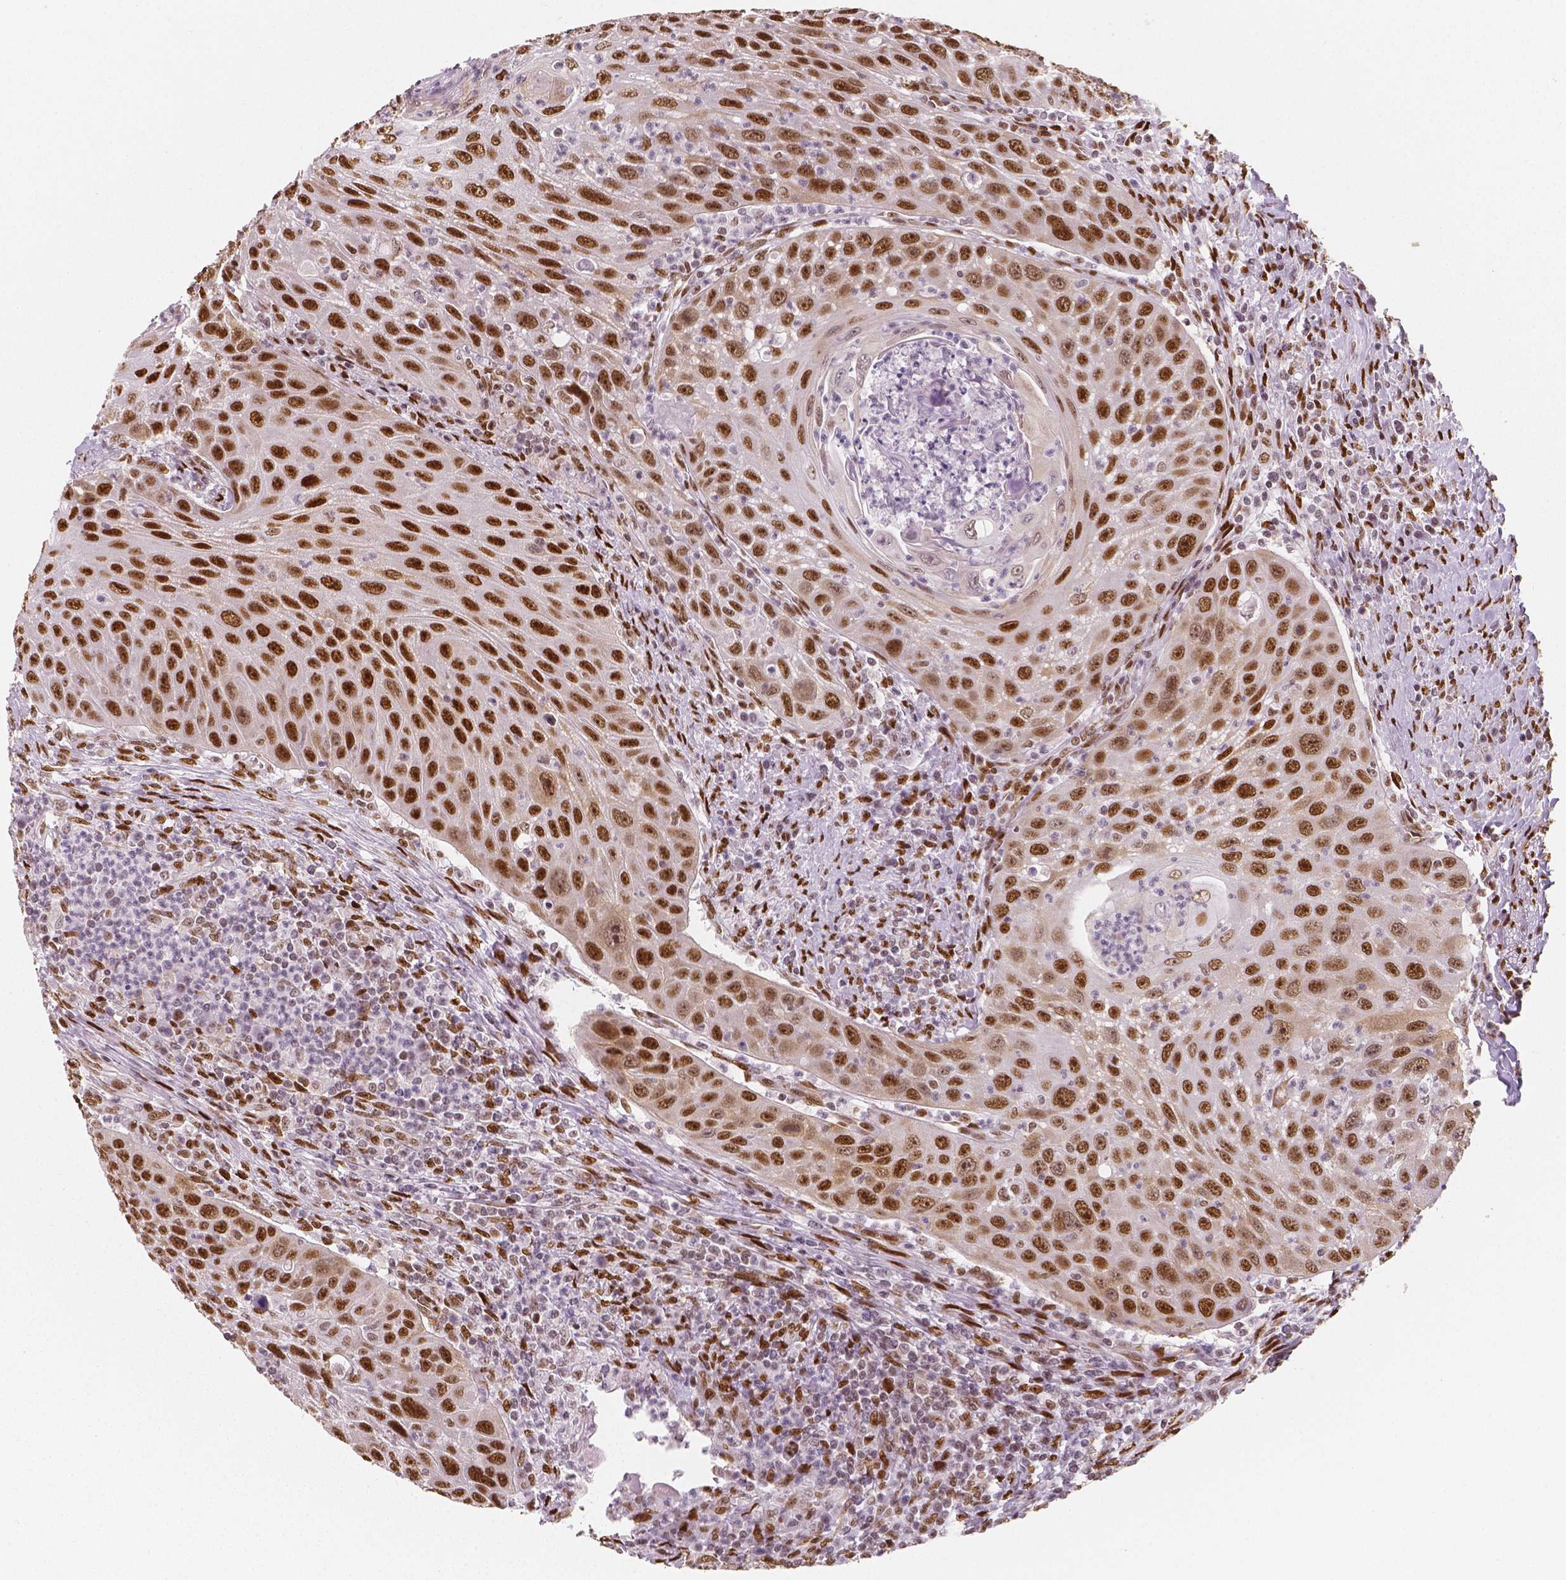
{"staining": {"intensity": "strong", "quantity": ">75%", "location": "nuclear"}, "tissue": "head and neck cancer", "cell_type": "Tumor cells", "image_type": "cancer", "snomed": [{"axis": "morphology", "description": "Squamous cell carcinoma, NOS"}, {"axis": "topography", "description": "Head-Neck"}], "caption": "Protein staining of head and neck squamous cell carcinoma tissue shows strong nuclear staining in approximately >75% of tumor cells.", "gene": "NUCKS1", "patient": {"sex": "male", "age": 69}}